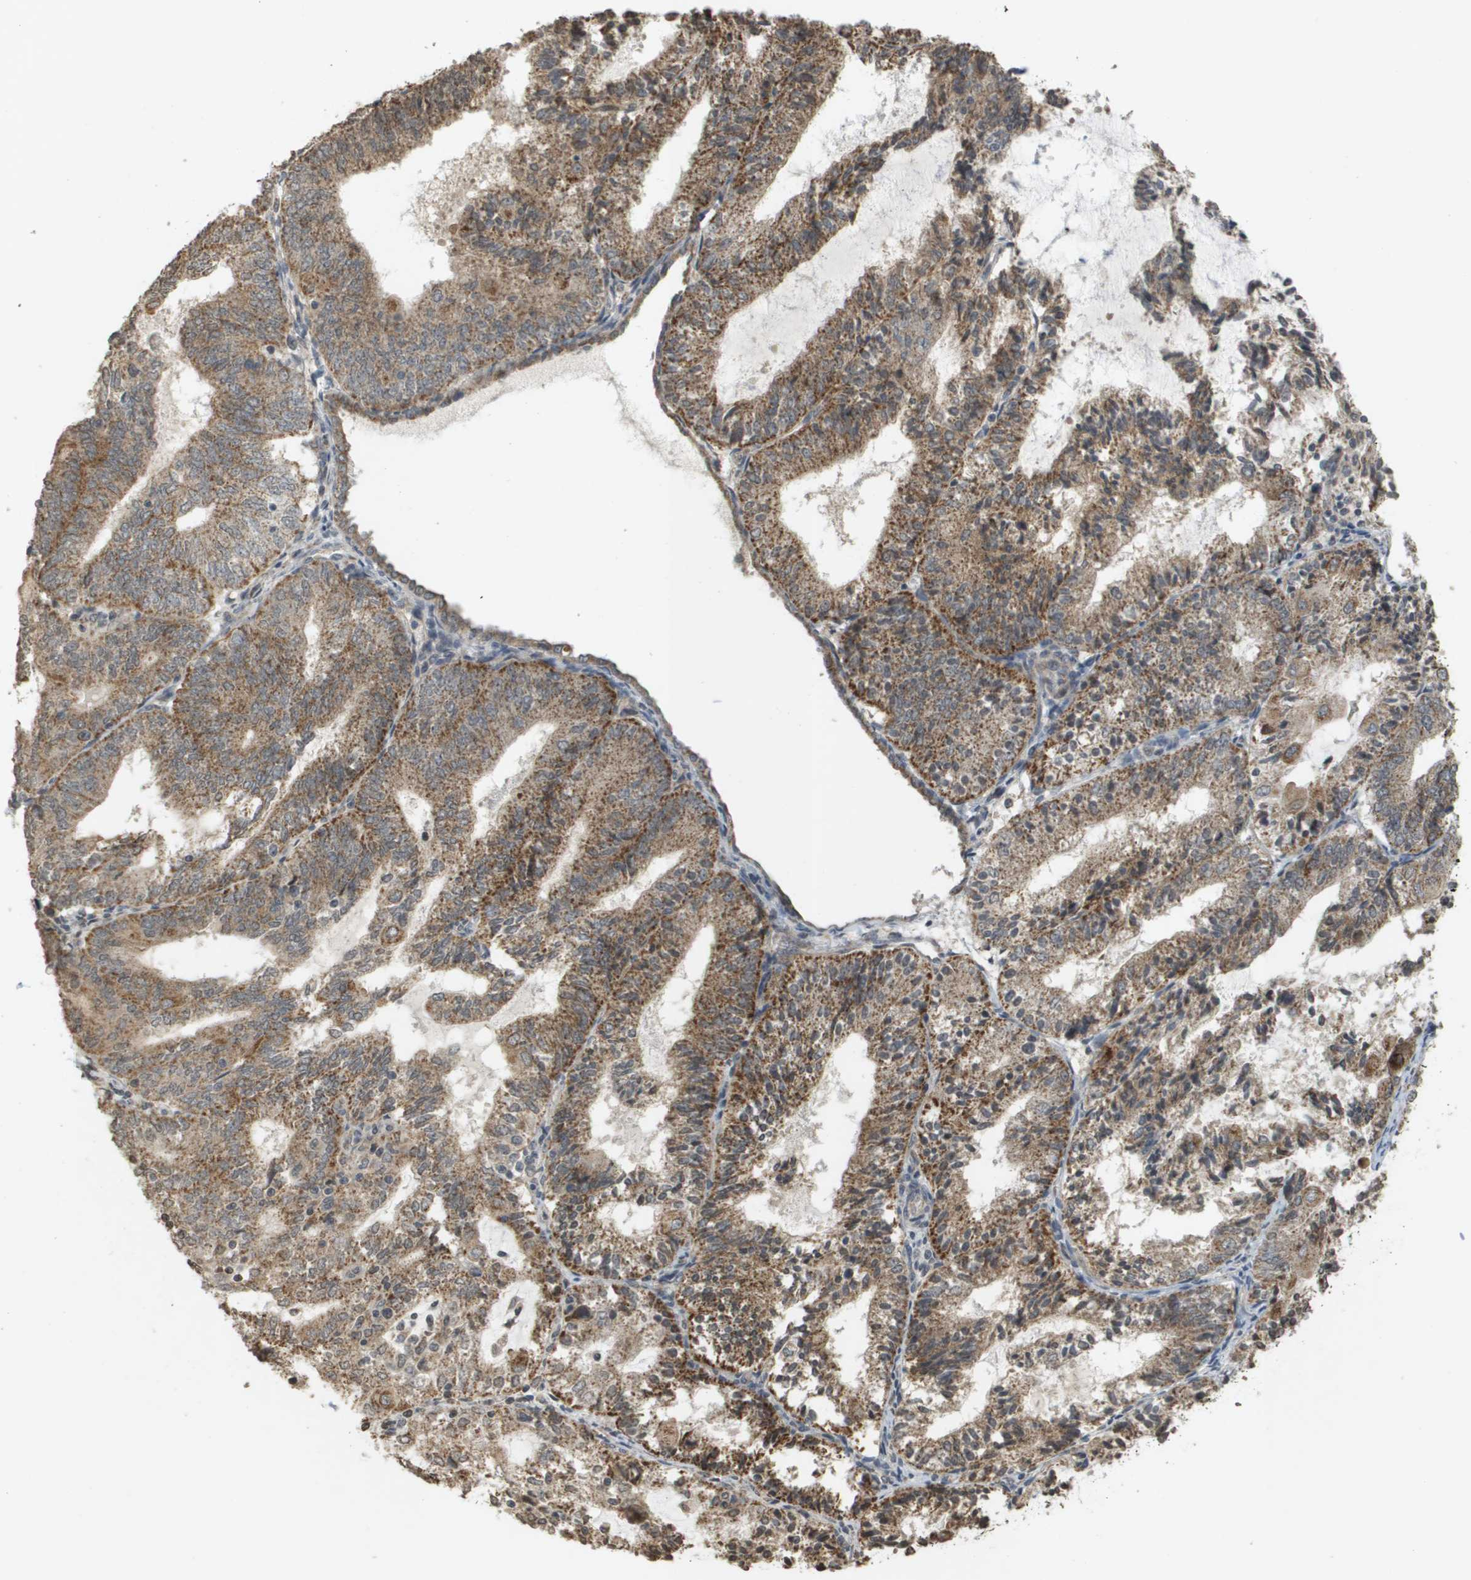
{"staining": {"intensity": "moderate", "quantity": ">75%", "location": "cytoplasmic/membranous"}, "tissue": "endometrial cancer", "cell_type": "Tumor cells", "image_type": "cancer", "snomed": [{"axis": "morphology", "description": "Adenocarcinoma, NOS"}, {"axis": "topography", "description": "Endometrium"}], "caption": "Endometrial adenocarcinoma was stained to show a protein in brown. There is medium levels of moderate cytoplasmic/membranous staining in about >75% of tumor cells. (Stains: DAB in brown, nuclei in blue, Microscopy: brightfield microscopy at high magnification).", "gene": "RAB21", "patient": {"sex": "female", "age": 81}}